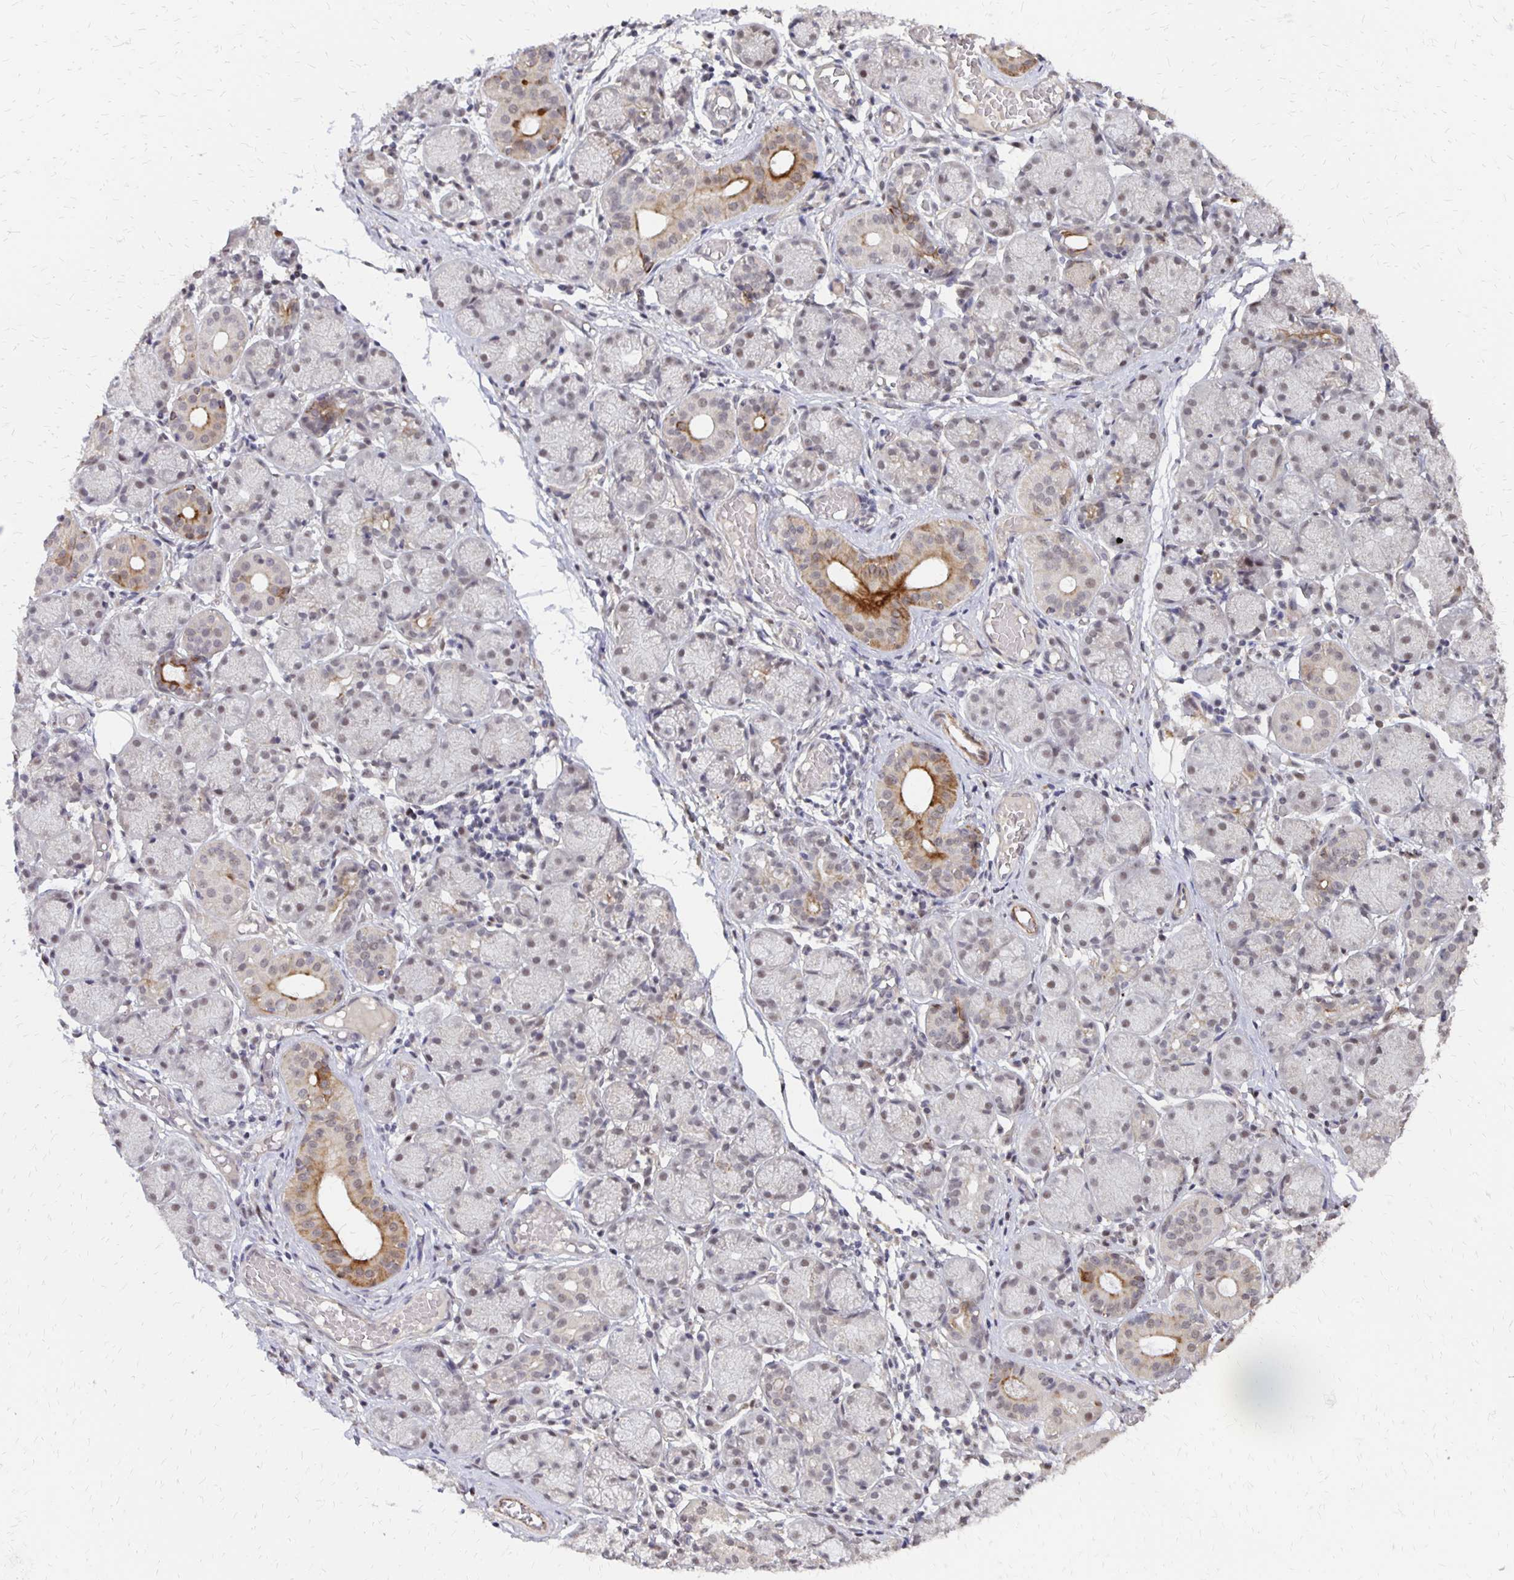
{"staining": {"intensity": "moderate", "quantity": "<25%", "location": "cytoplasmic/membranous,nuclear"}, "tissue": "salivary gland", "cell_type": "Glandular cells", "image_type": "normal", "snomed": [{"axis": "morphology", "description": "Normal tissue, NOS"}, {"axis": "topography", "description": "Salivary gland"}], "caption": "Normal salivary gland was stained to show a protein in brown. There is low levels of moderate cytoplasmic/membranous,nuclear staining in about <25% of glandular cells. The staining is performed using DAB brown chromogen to label protein expression. The nuclei are counter-stained blue using hematoxylin.", "gene": "CLASRP", "patient": {"sex": "female", "age": 24}}